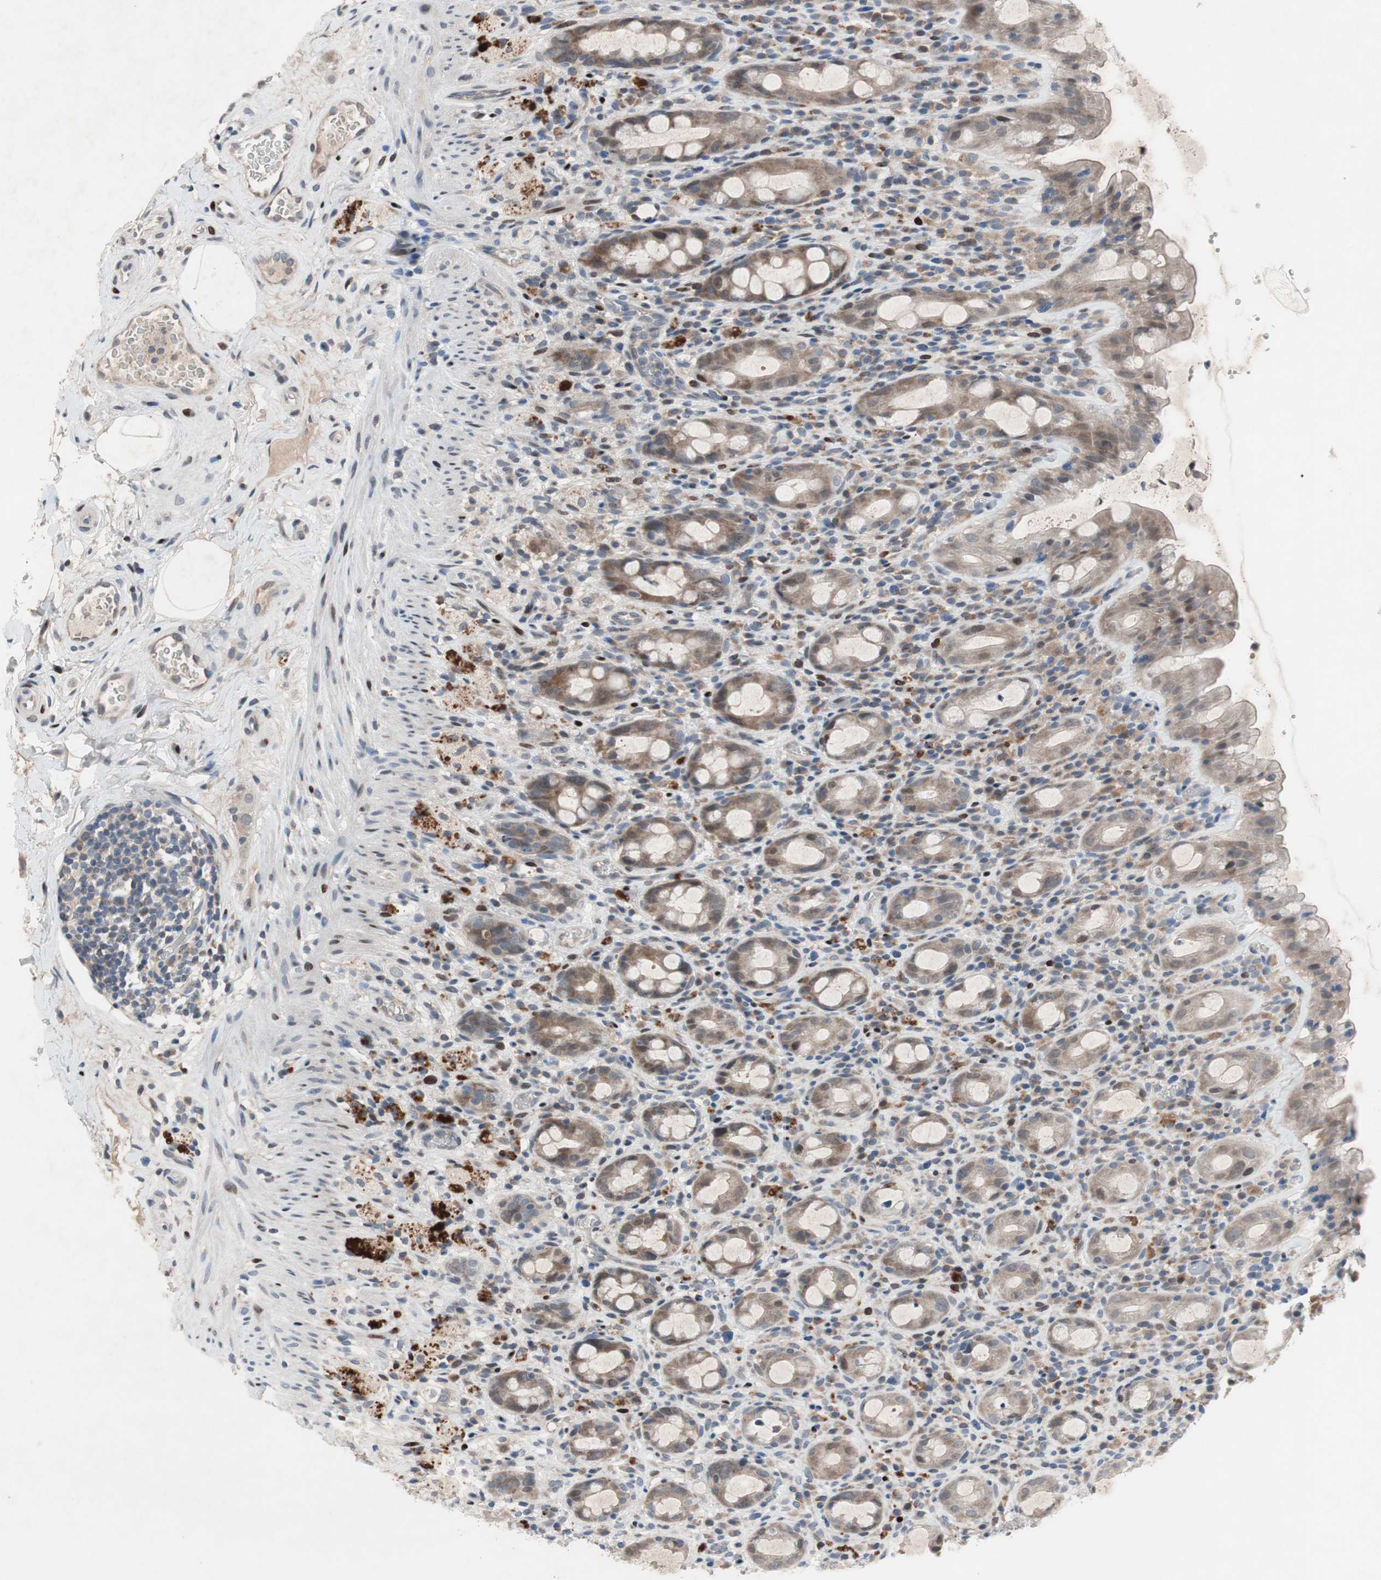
{"staining": {"intensity": "moderate", "quantity": "25%-75%", "location": "cytoplasmic/membranous"}, "tissue": "rectum", "cell_type": "Glandular cells", "image_type": "normal", "snomed": [{"axis": "morphology", "description": "Normal tissue, NOS"}, {"axis": "topography", "description": "Rectum"}], "caption": "IHC photomicrograph of unremarkable rectum: rectum stained using IHC reveals medium levels of moderate protein expression localized specifically in the cytoplasmic/membranous of glandular cells, appearing as a cytoplasmic/membranous brown color.", "gene": "MUTYH", "patient": {"sex": "male", "age": 44}}